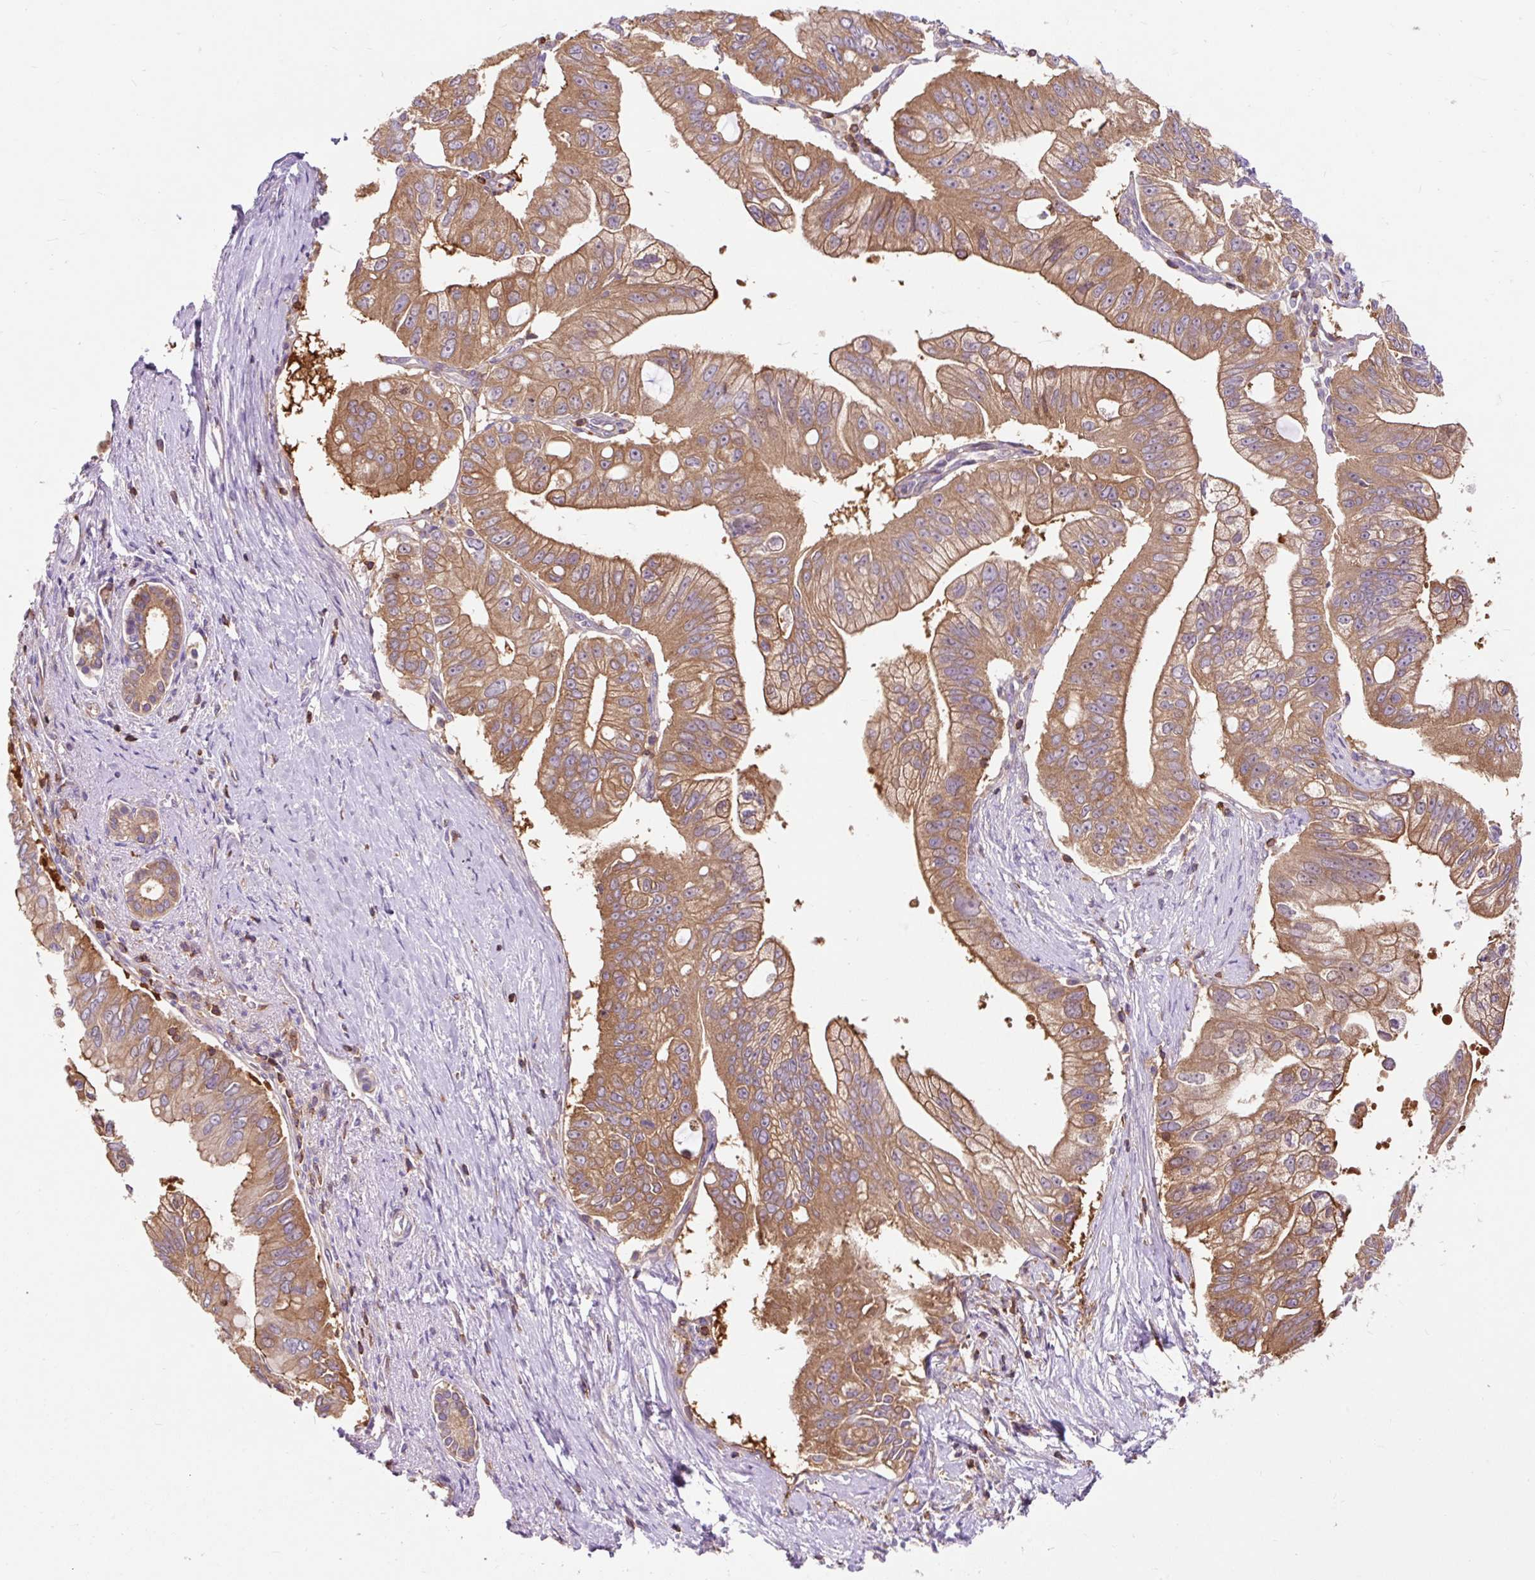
{"staining": {"intensity": "moderate", "quantity": ">75%", "location": "cytoplasmic/membranous"}, "tissue": "pancreatic cancer", "cell_type": "Tumor cells", "image_type": "cancer", "snomed": [{"axis": "morphology", "description": "Adenocarcinoma, NOS"}, {"axis": "topography", "description": "Pancreas"}], "caption": "This image shows immunohistochemistry staining of pancreatic cancer, with medium moderate cytoplasmic/membranous staining in about >75% of tumor cells.", "gene": "CISD3", "patient": {"sex": "male", "age": 70}}